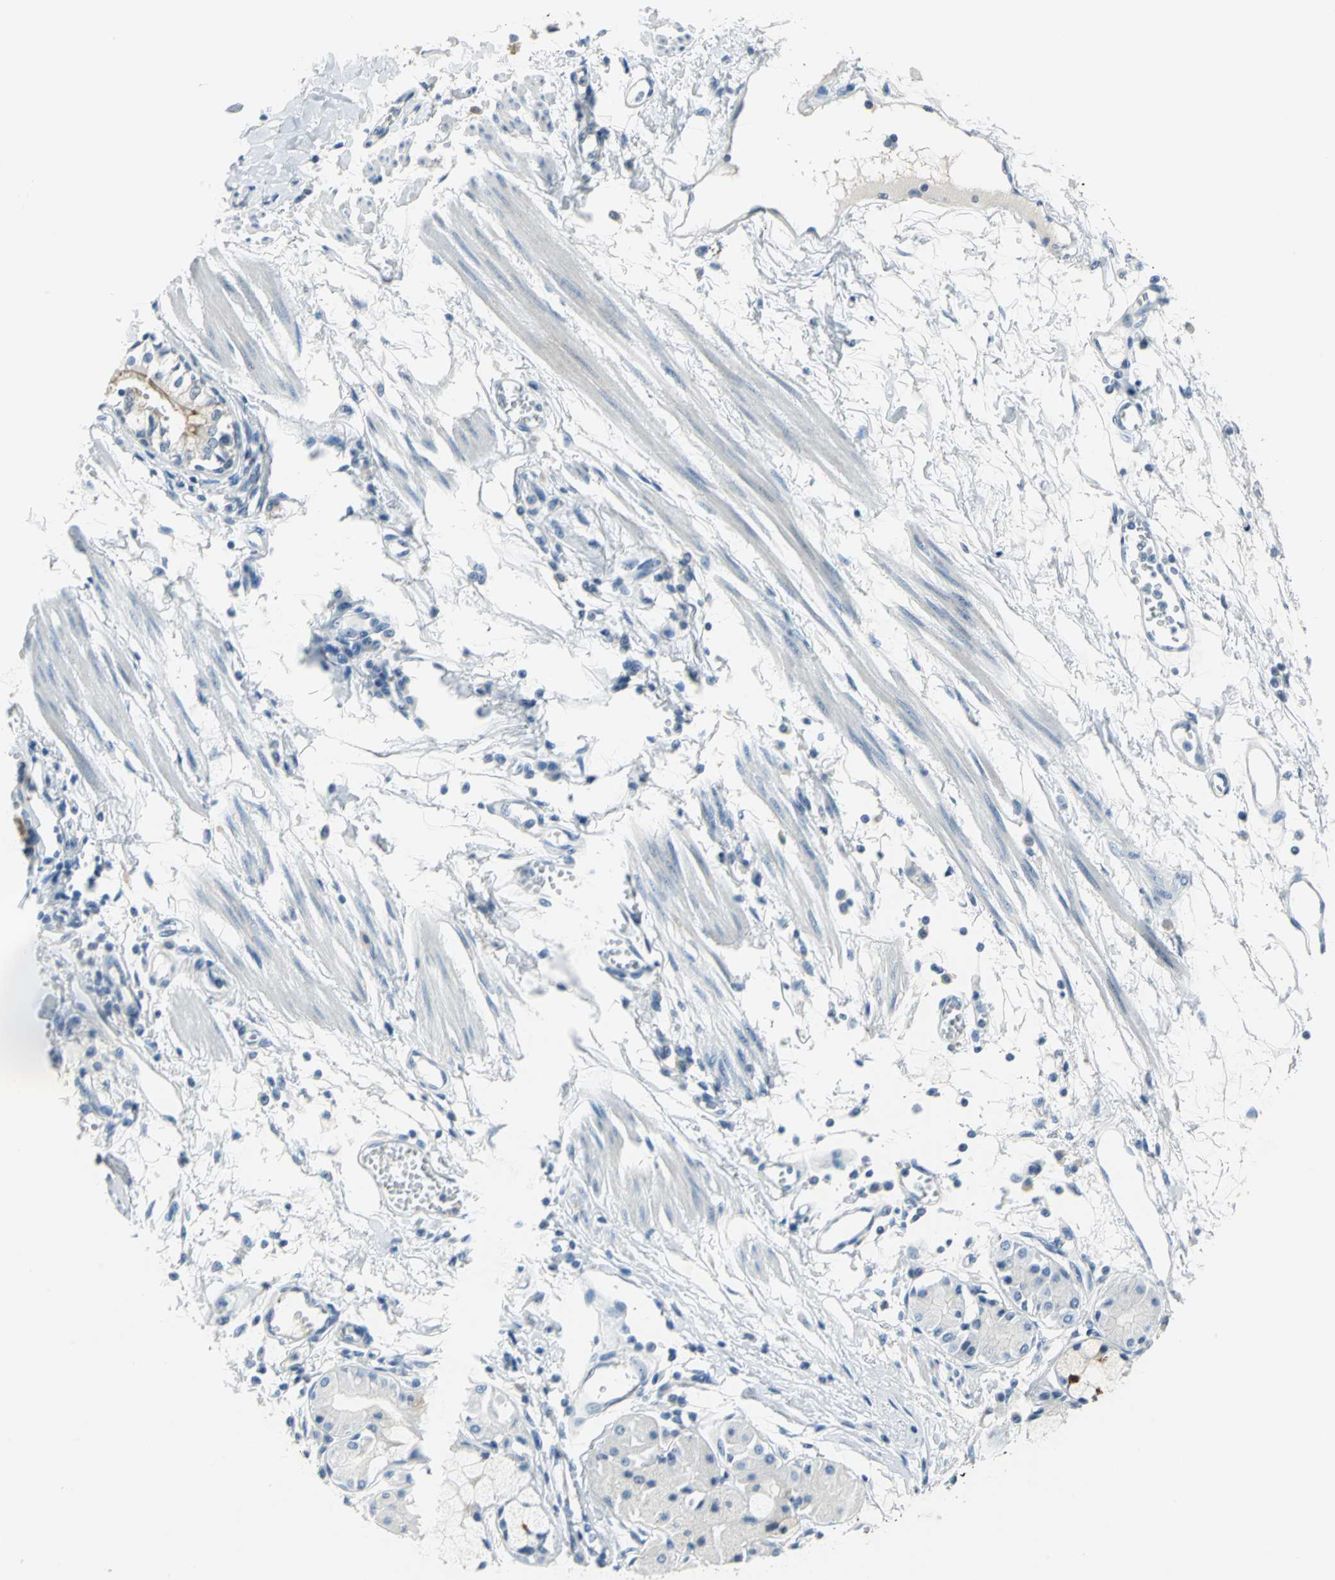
{"staining": {"intensity": "moderate", "quantity": ">75%", "location": "cytoplasmic/membranous"}, "tissue": "bronchus", "cell_type": "Respiratory epithelial cells", "image_type": "normal", "snomed": [{"axis": "morphology", "description": "Normal tissue, NOS"}, {"axis": "topography", "description": "Bronchus"}, {"axis": "topography", "description": "Lung"}], "caption": "An IHC micrograph of normal tissue is shown. Protein staining in brown highlights moderate cytoplasmic/membranous positivity in bronchus within respiratory epithelial cells.", "gene": "MUC4", "patient": {"sex": "female", "age": 56}}